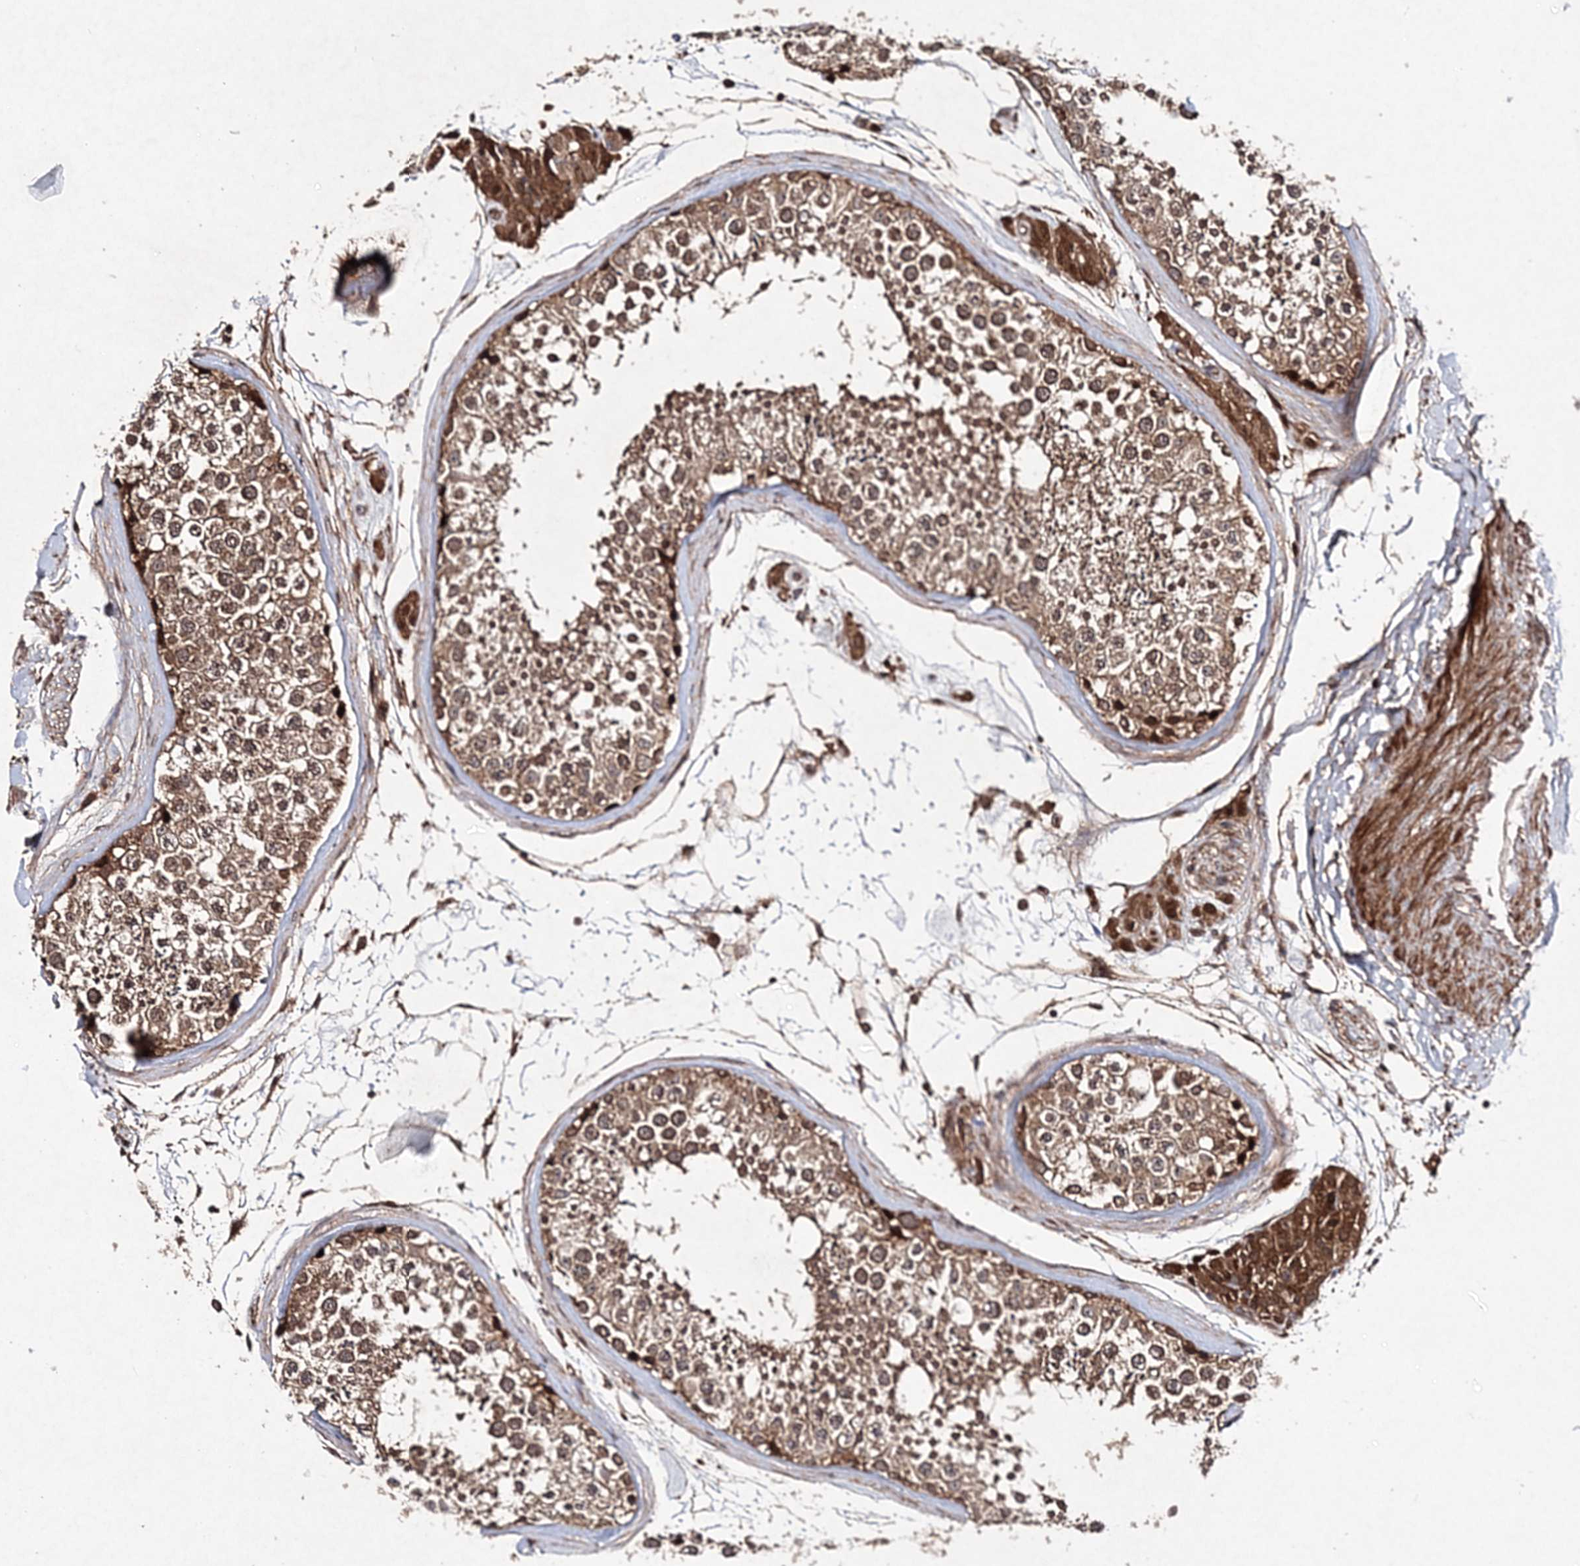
{"staining": {"intensity": "moderate", "quantity": ">75%", "location": "cytoplasmic/membranous"}, "tissue": "testis", "cell_type": "Cells in seminiferous ducts", "image_type": "normal", "snomed": [{"axis": "morphology", "description": "Normal tissue, NOS"}, {"axis": "topography", "description": "Testis"}], "caption": "The image displays a brown stain indicating the presence of a protein in the cytoplasmic/membranous of cells in seminiferous ducts in testis. (IHC, brightfield microscopy, high magnification).", "gene": "TMEM9B", "patient": {"sex": "male", "age": 46}}